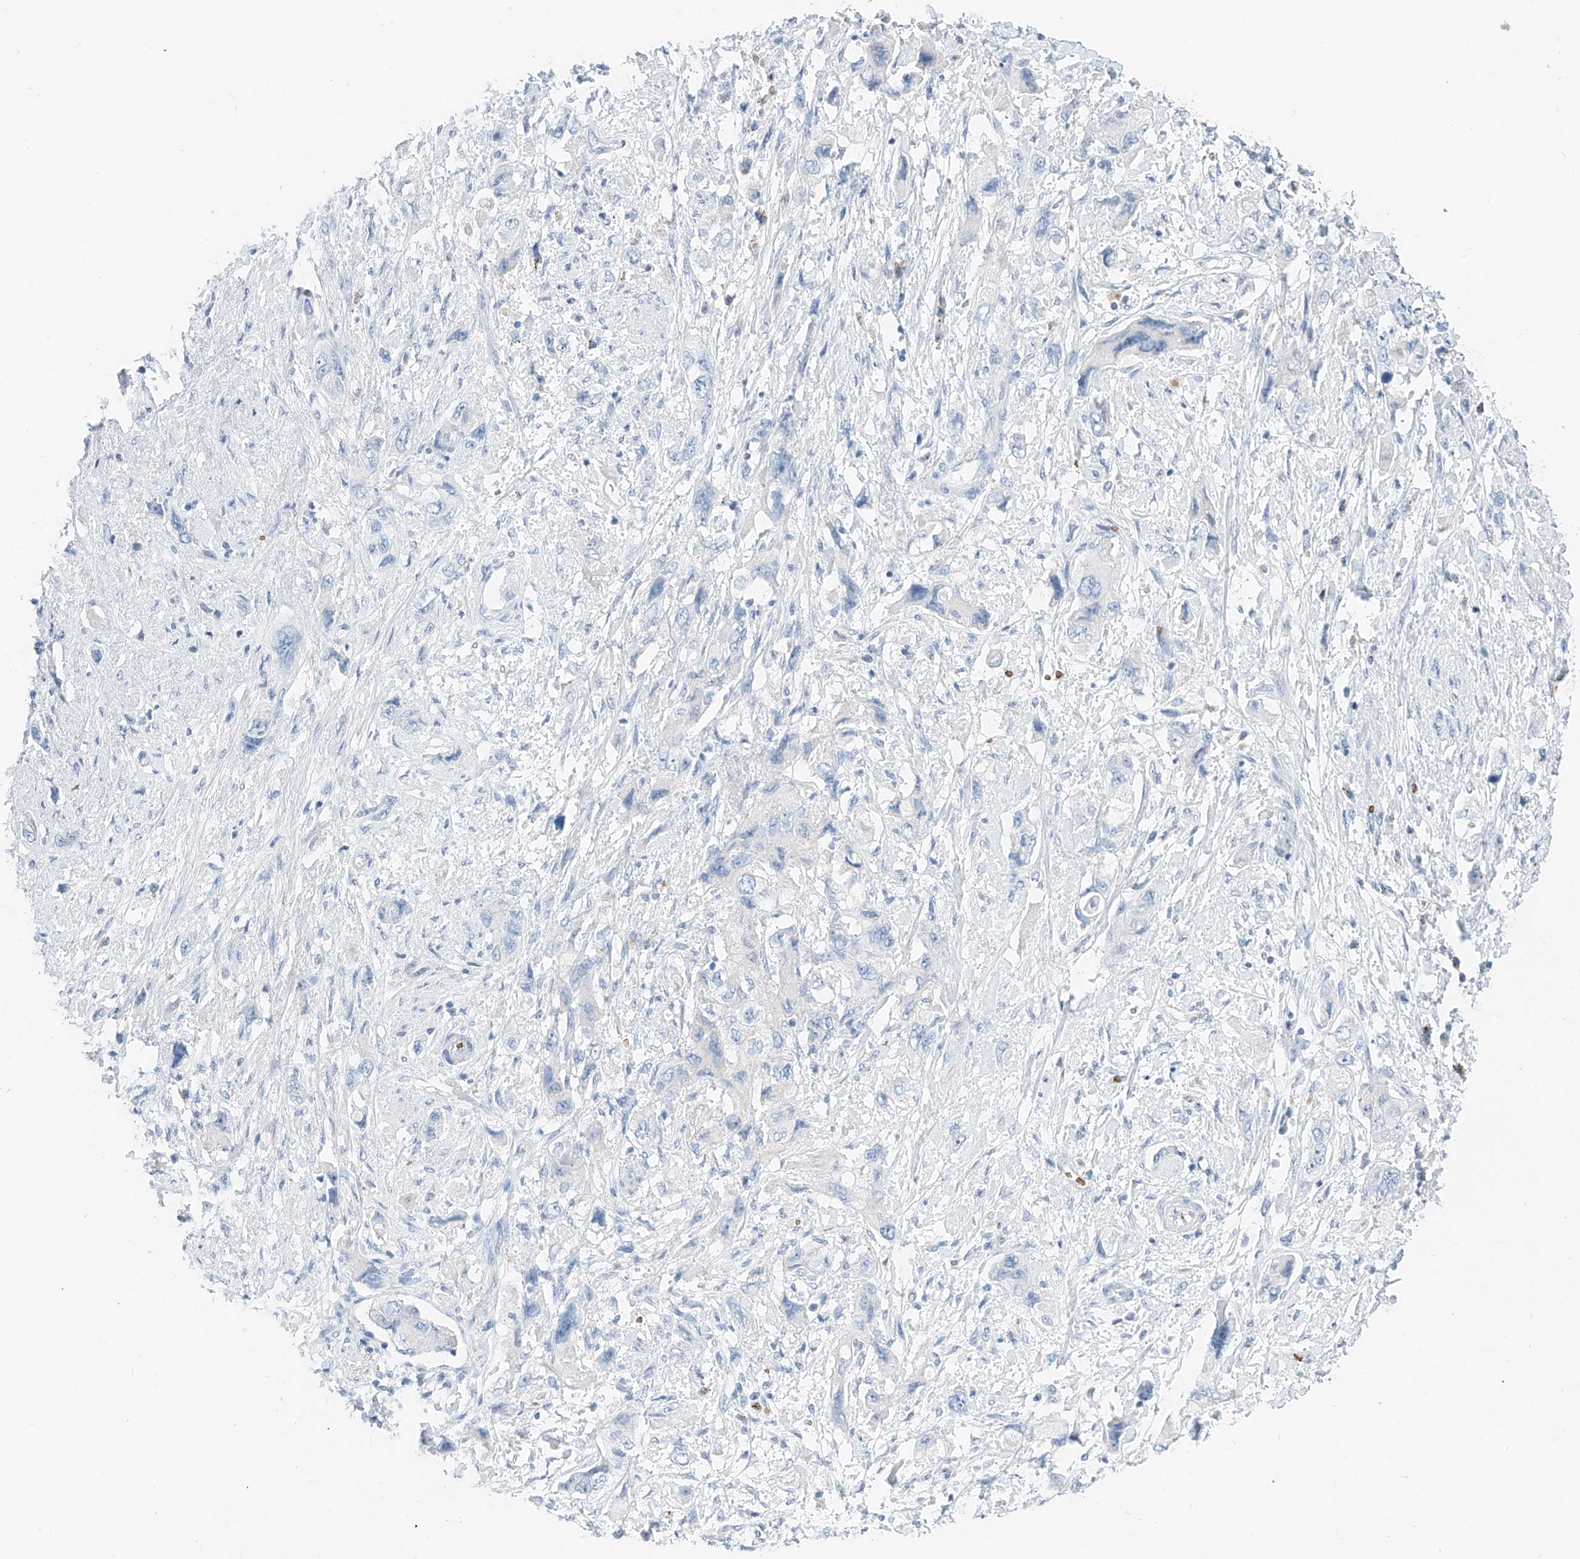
{"staining": {"intensity": "negative", "quantity": "none", "location": "none"}, "tissue": "pancreatic cancer", "cell_type": "Tumor cells", "image_type": "cancer", "snomed": [{"axis": "morphology", "description": "Adenocarcinoma, NOS"}, {"axis": "topography", "description": "Pancreas"}], "caption": "This is a image of immunohistochemistry staining of pancreatic adenocarcinoma, which shows no expression in tumor cells.", "gene": "PRSS23", "patient": {"sex": "female", "age": 73}}